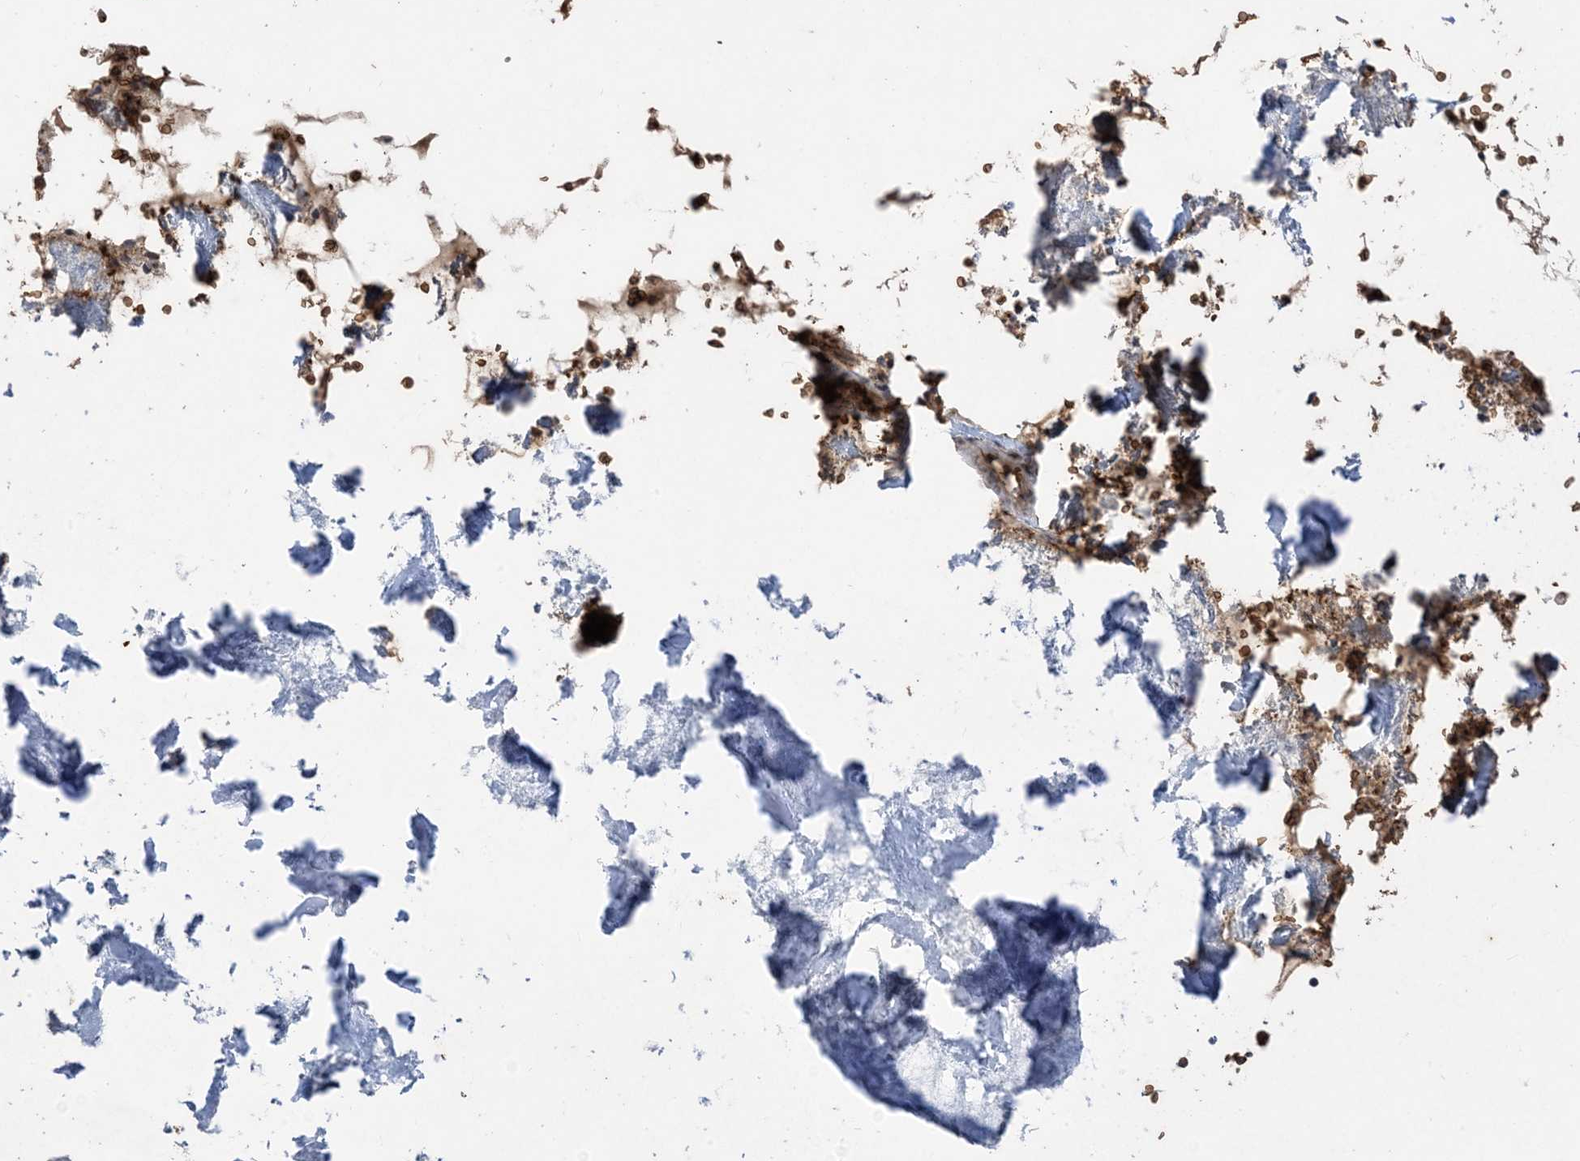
{"staining": {"intensity": "strong", "quantity": "25%-75%", "location": "cytoplasmic/membranous"}, "tissue": "bone marrow", "cell_type": "Hematopoietic cells", "image_type": "normal", "snomed": [{"axis": "morphology", "description": "Normal tissue, NOS"}, {"axis": "topography", "description": "Bone marrow"}], "caption": "Brown immunohistochemical staining in normal human bone marrow displays strong cytoplasmic/membranous expression in about 25%-75% of hematopoietic cells.", "gene": "PUSL1", "patient": {"sex": "male", "age": 70}}